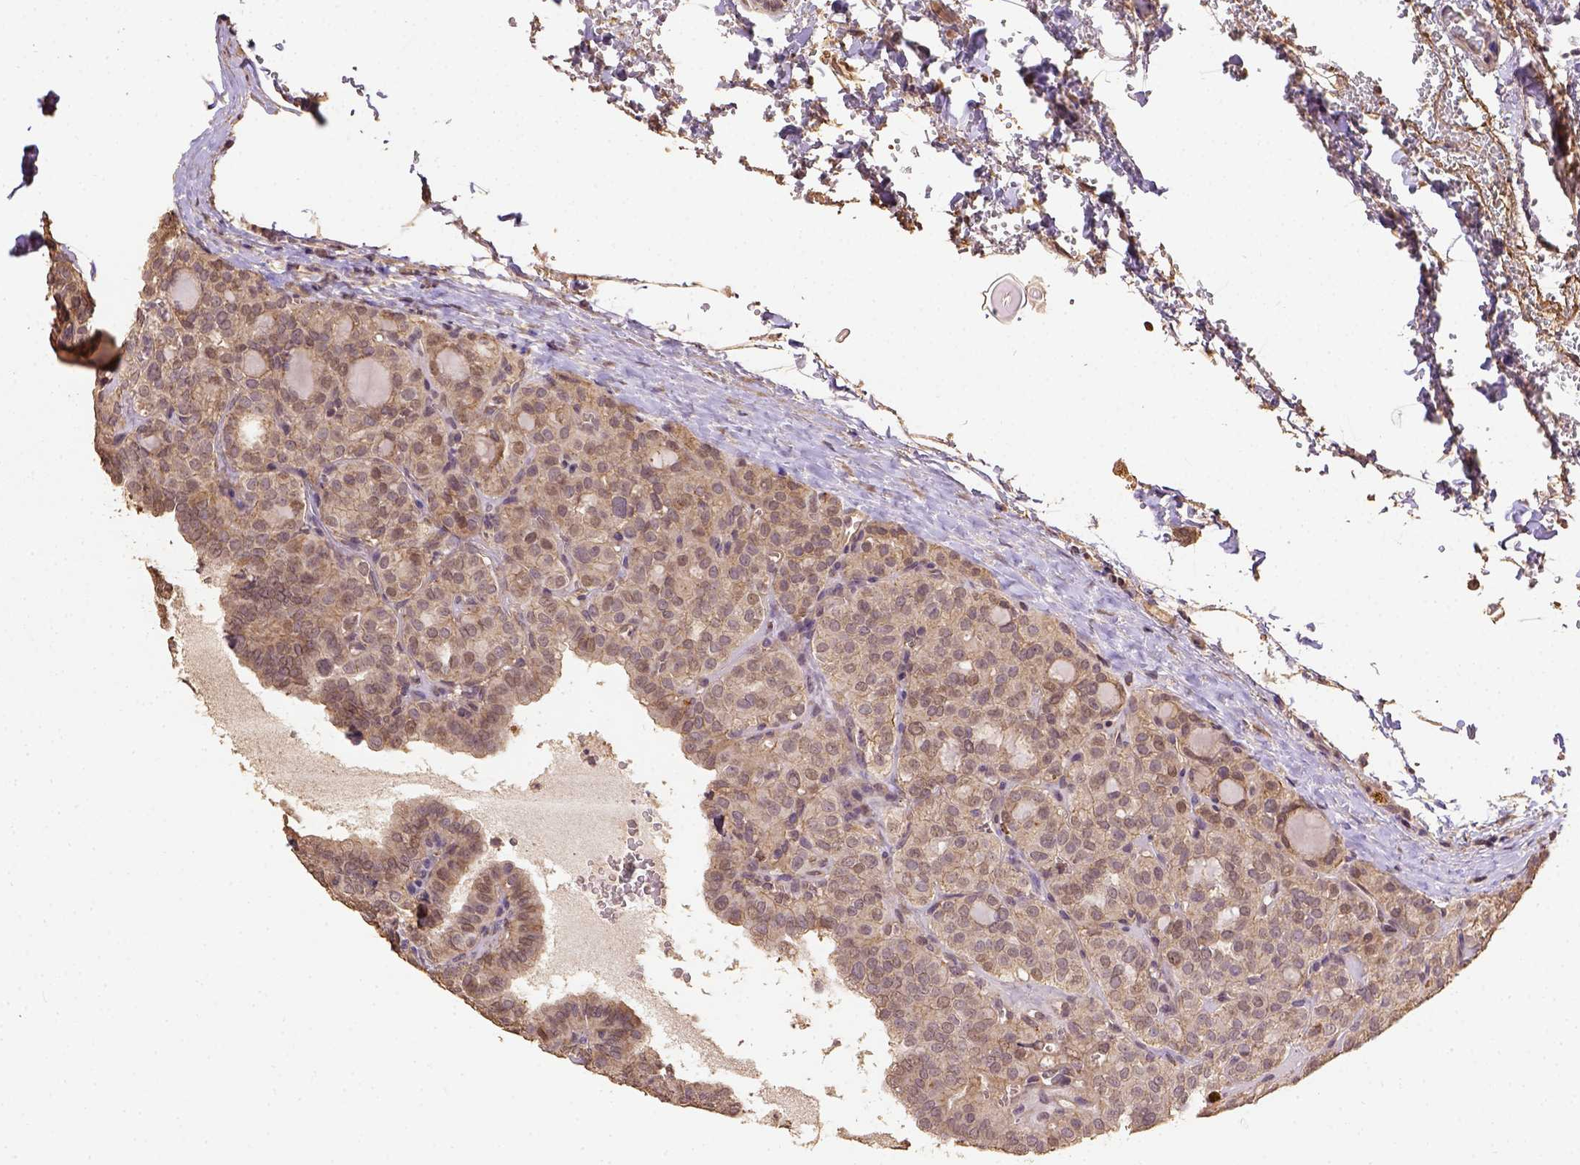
{"staining": {"intensity": "weak", "quantity": ">75%", "location": "cytoplasmic/membranous"}, "tissue": "thyroid cancer", "cell_type": "Tumor cells", "image_type": "cancer", "snomed": [{"axis": "morphology", "description": "Papillary adenocarcinoma, NOS"}, {"axis": "topography", "description": "Thyroid gland"}], "caption": "Thyroid cancer stained with a brown dye reveals weak cytoplasmic/membranous positive expression in approximately >75% of tumor cells.", "gene": "ATP1B3", "patient": {"sex": "female", "age": 41}}